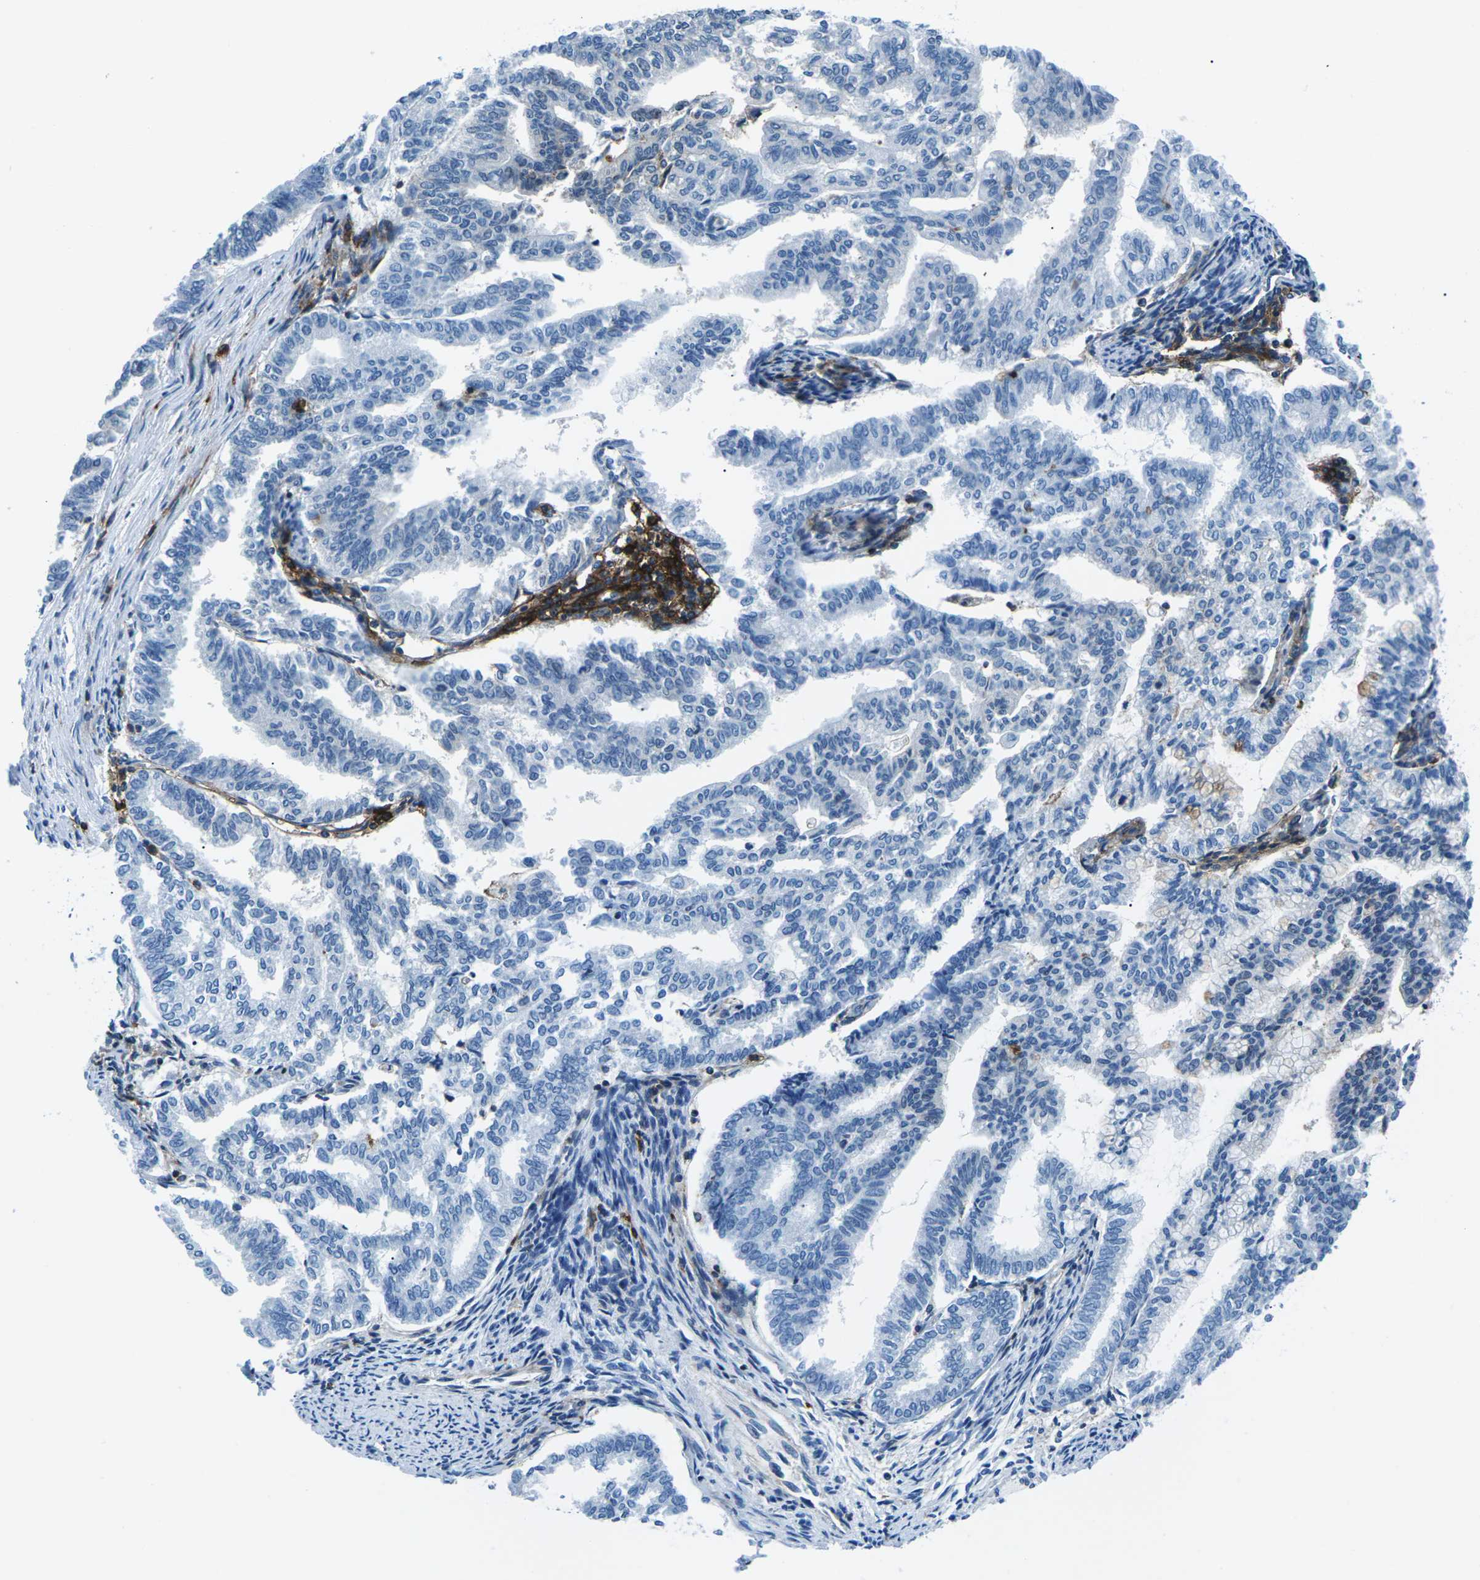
{"staining": {"intensity": "negative", "quantity": "none", "location": "none"}, "tissue": "endometrial cancer", "cell_type": "Tumor cells", "image_type": "cancer", "snomed": [{"axis": "morphology", "description": "Adenocarcinoma, NOS"}, {"axis": "topography", "description": "Endometrium"}], "caption": "High magnification brightfield microscopy of endometrial cancer (adenocarcinoma) stained with DAB (3,3'-diaminobenzidine) (brown) and counterstained with hematoxylin (blue): tumor cells show no significant staining.", "gene": "SOCS4", "patient": {"sex": "female", "age": 79}}